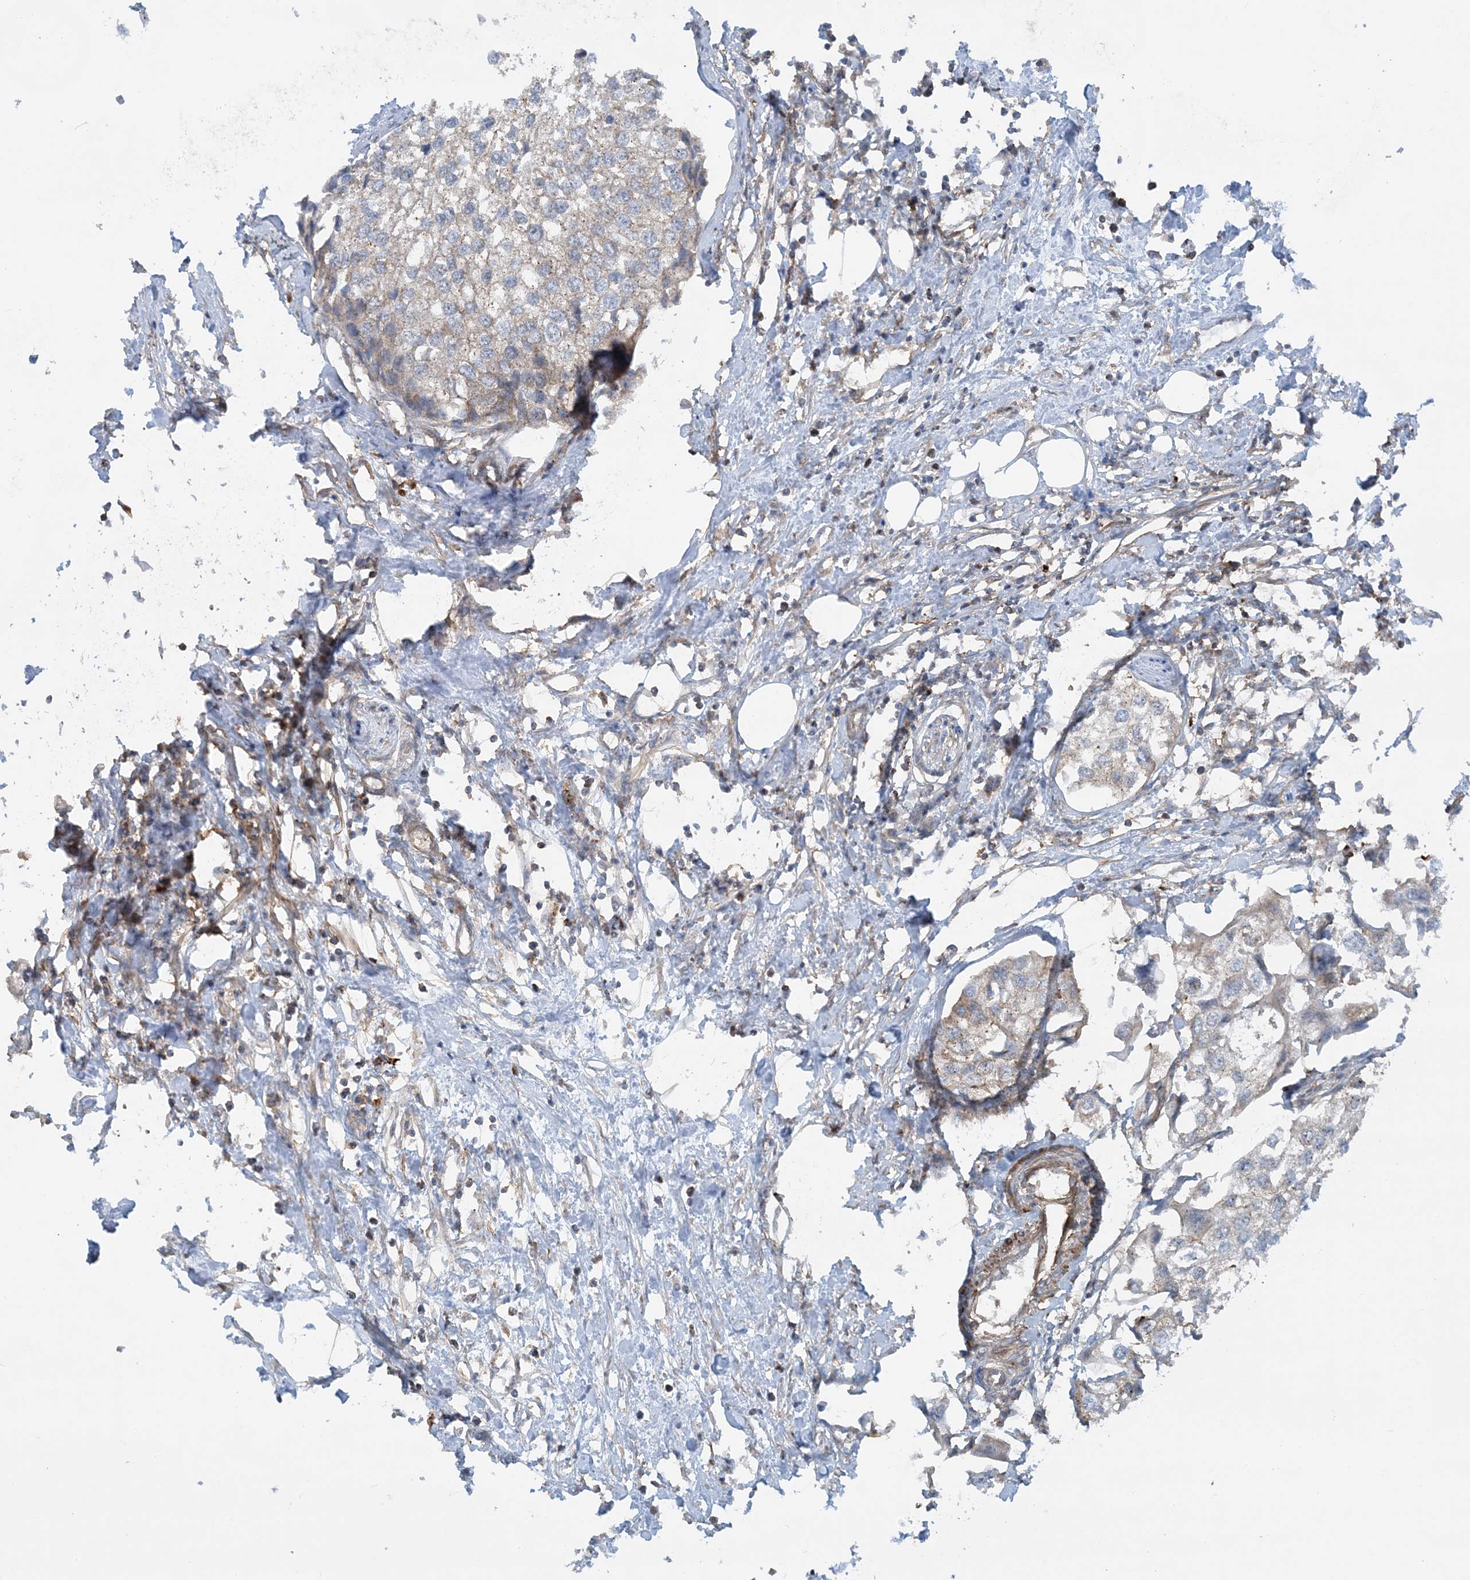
{"staining": {"intensity": "negative", "quantity": "none", "location": "none"}, "tissue": "urothelial cancer", "cell_type": "Tumor cells", "image_type": "cancer", "snomed": [{"axis": "morphology", "description": "Urothelial carcinoma, High grade"}, {"axis": "topography", "description": "Urinary bladder"}], "caption": "High-grade urothelial carcinoma was stained to show a protein in brown. There is no significant positivity in tumor cells.", "gene": "STAM2", "patient": {"sex": "male", "age": 64}}